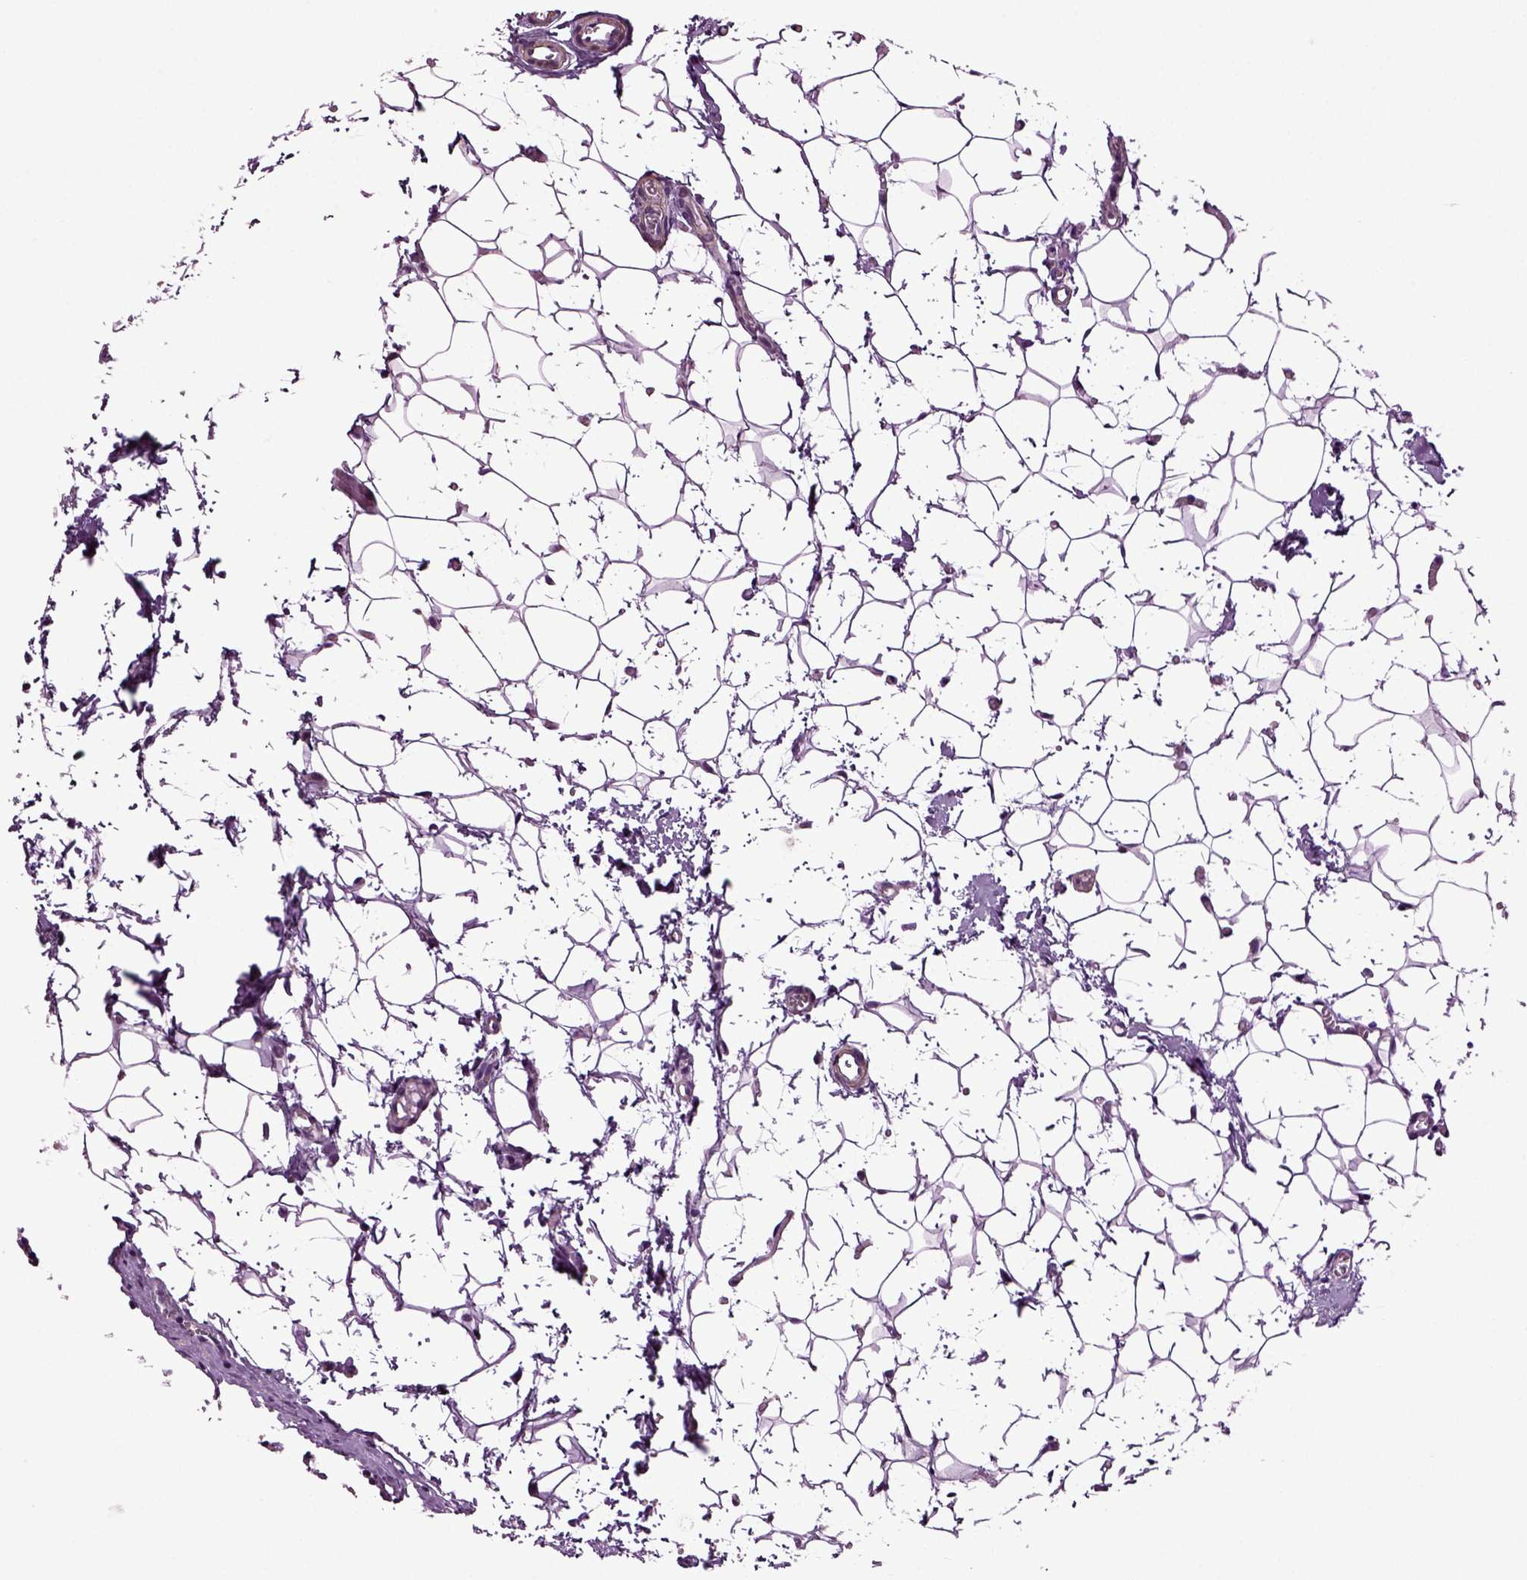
{"staining": {"intensity": "negative", "quantity": "none", "location": "none"}, "tissue": "lymph node", "cell_type": "Germinal center cells", "image_type": "normal", "snomed": [{"axis": "morphology", "description": "Normal tissue, NOS"}, {"axis": "topography", "description": "Lymph node"}], "caption": "There is no significant expression in germinal center cells of lymph node. (DAB immunohistochemistry visualized using brightfield microscopy, high magnification).", "gene": "HAGHL", "patient": {"sex": "female", "age": 52}}